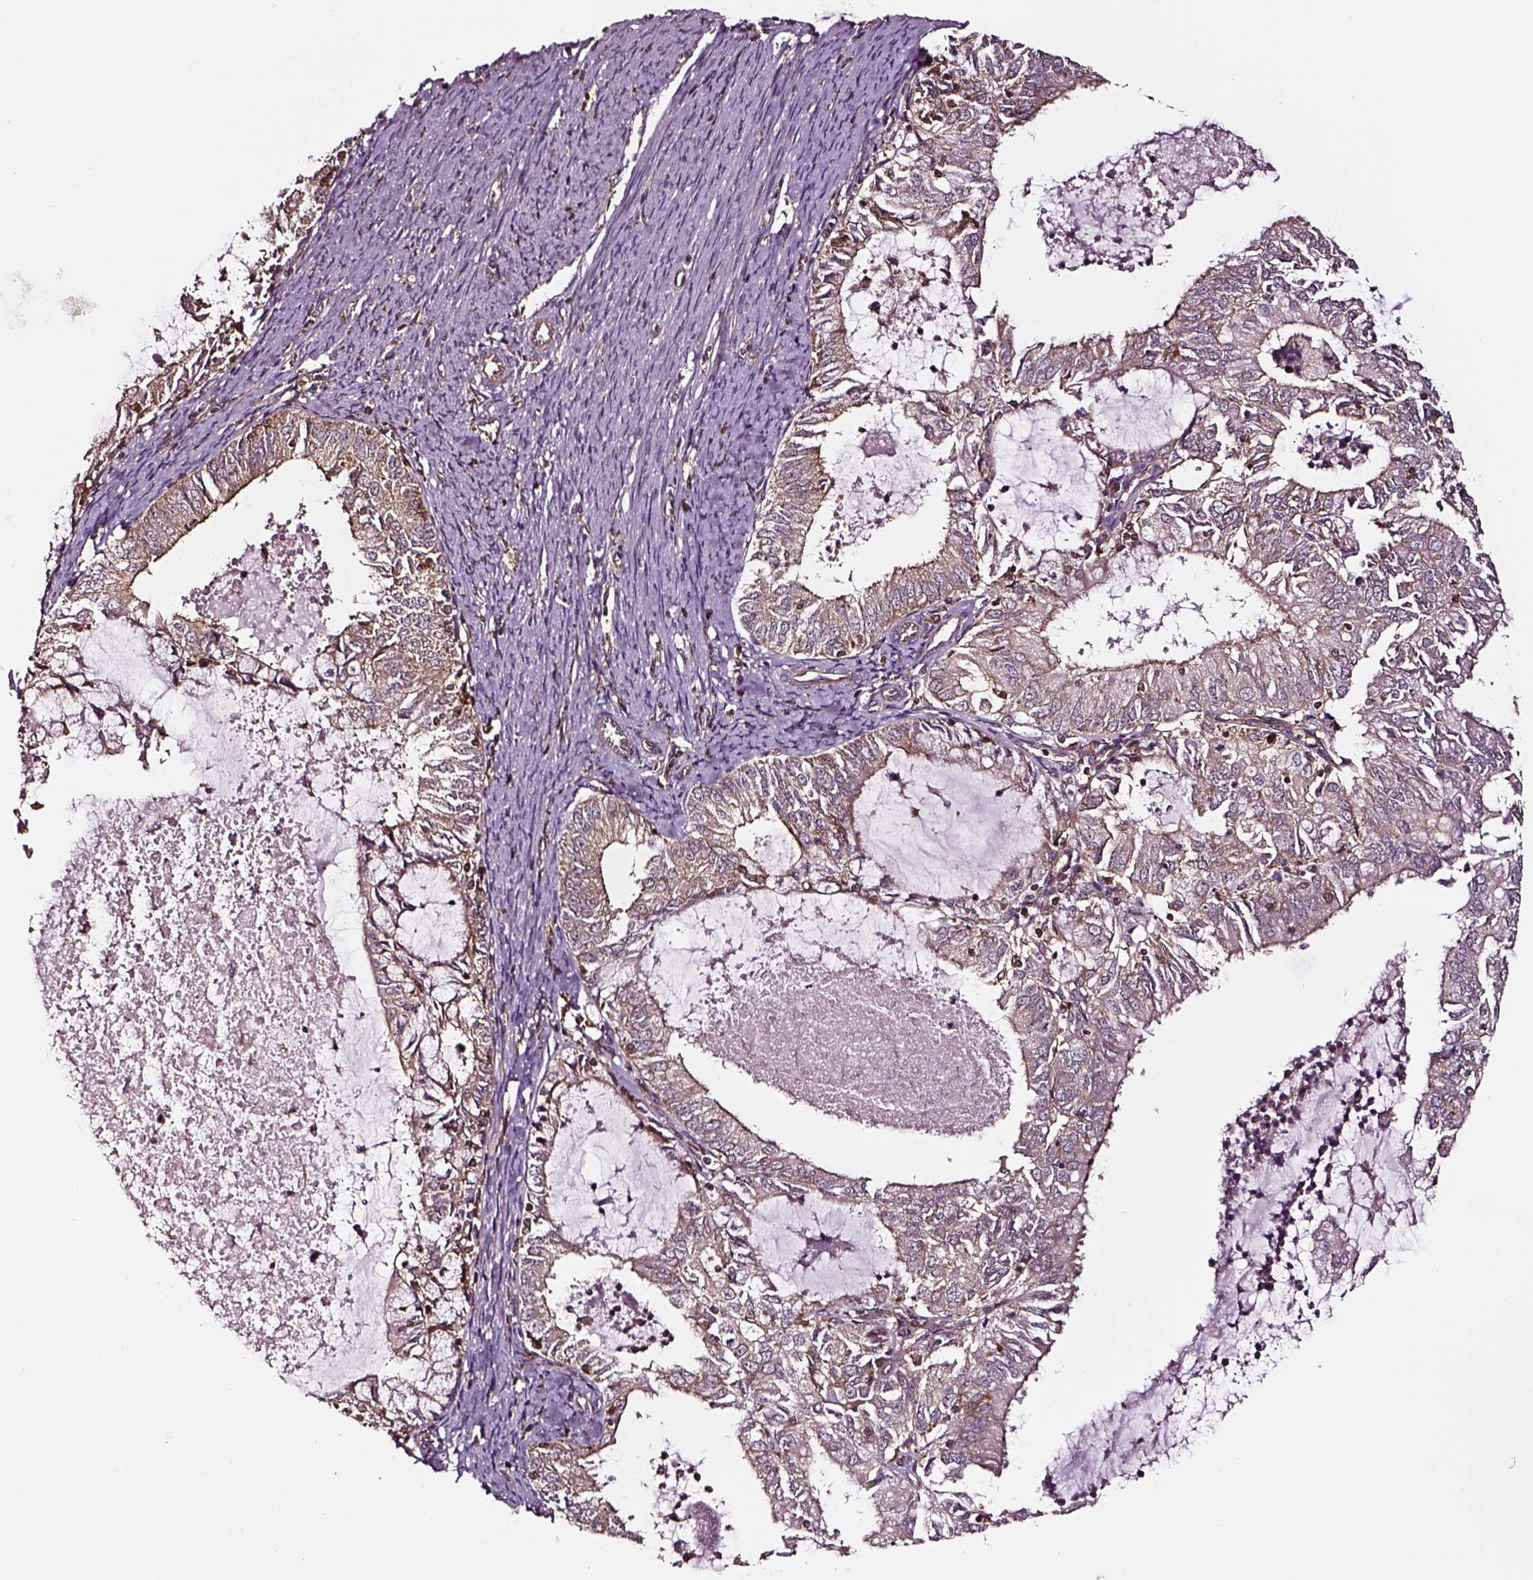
{"staining": {"intensity": "moderate", "quantity": "<25%", "location": "cytoplasmic/membranous"}, "tissue": "endometrial cancer", "cell_type": "Tumor cells", "image_type": "cancer", "snomed": [{"axis": "morphology", "description": "Adenocarcinoma, NOS"}, {"axis": "topography", "description": "Endometrium"}], "caption": "Immunohistochemistry (IHC) histopathology image of neoplastic tissue: human adenocarcinoma (endometrial) stained using IHC exhibits low levels of moderate protein expression localized specifically in the cytoplasmic/membranous of tumor cells, appearing as a cytoplasmic/membranous brown color.", "gene": "RASSF5", "patient": {"sex": "female", "age": 57}}